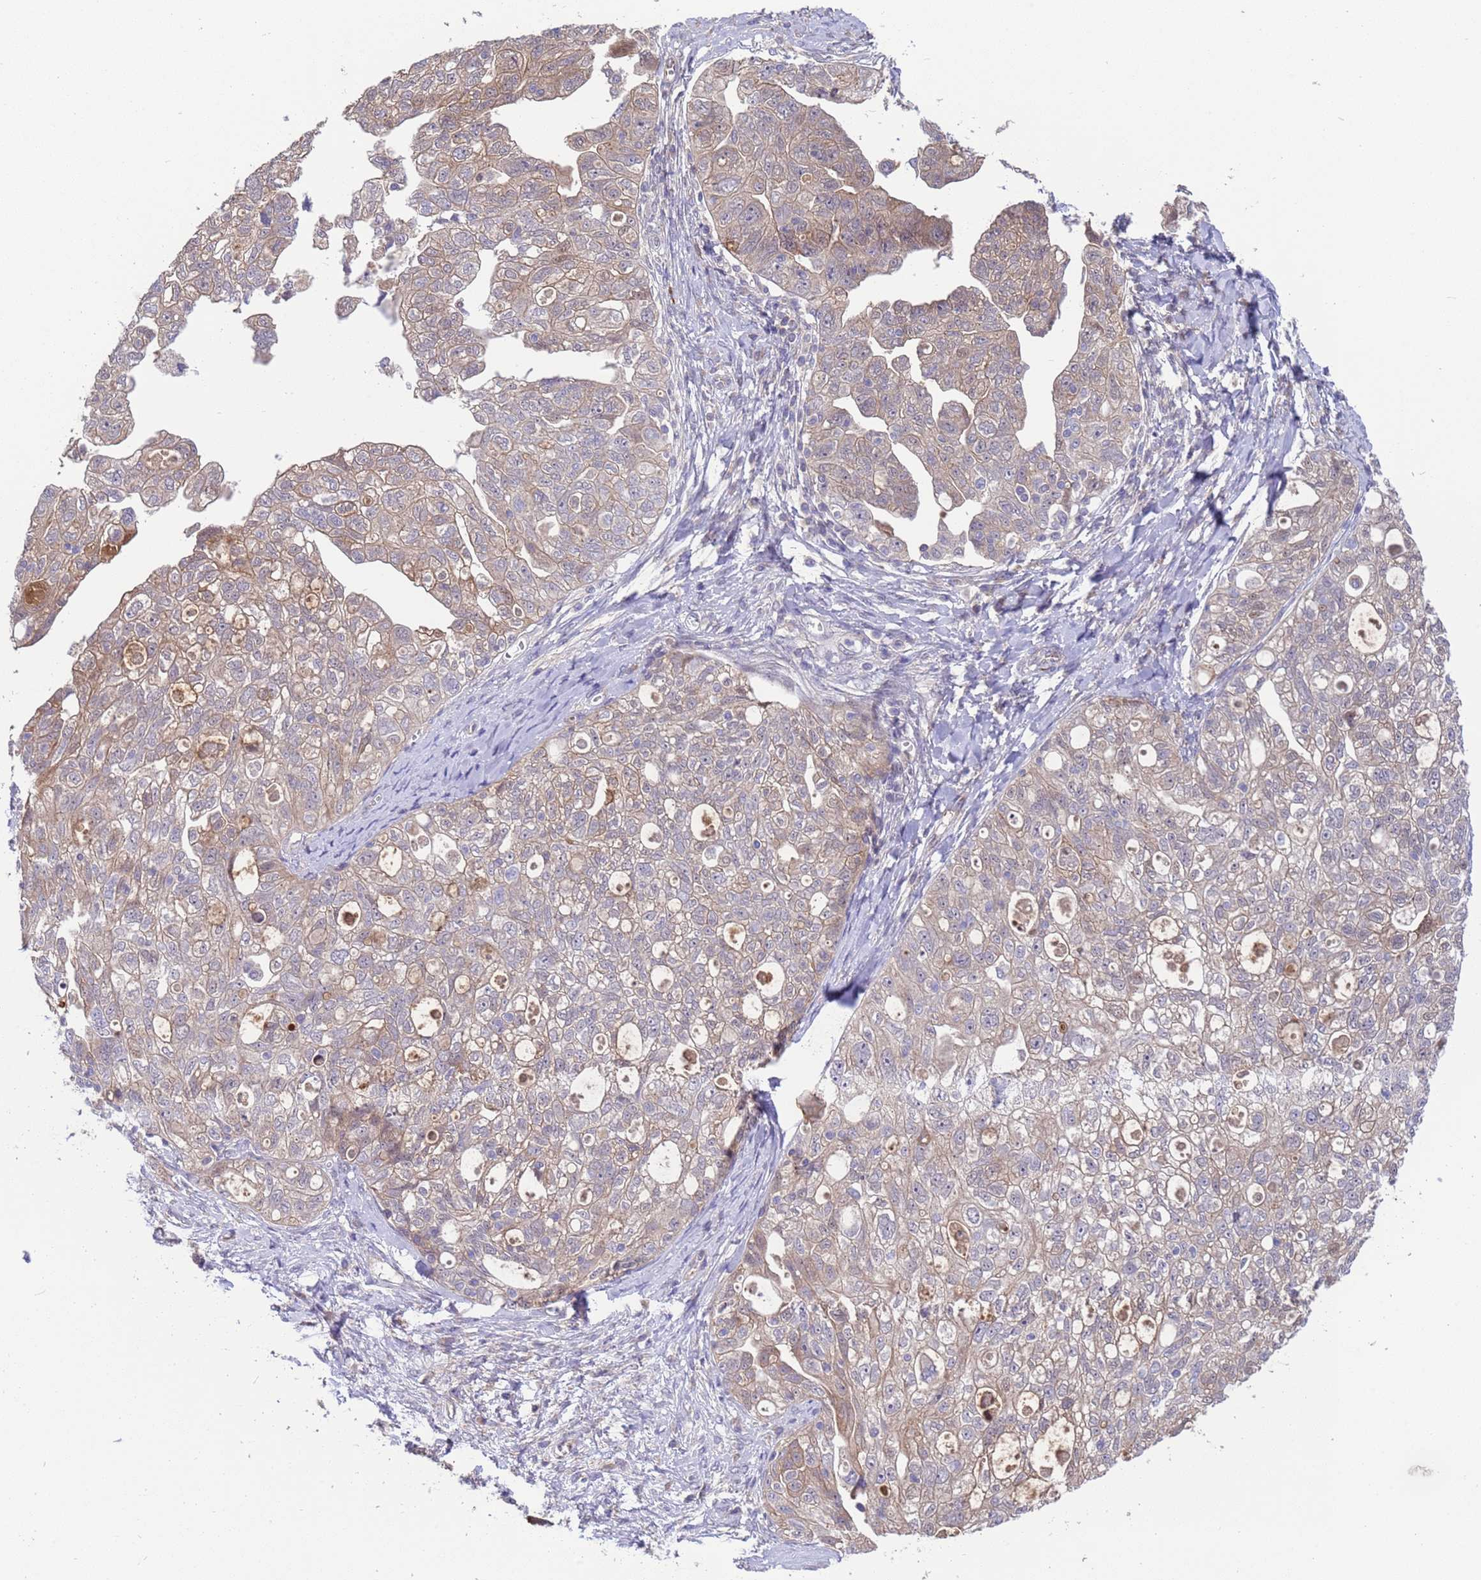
{"staining": {"intensity": "weak", "quantity": "25%-75%", "location": "cytoplasmic/membranous"}, "tissue": "ovarian cancer", "cell_type": "Tumor cells", "image_type": "cancer", "snomed": [{"axis": "morphology", "description": "Carcinoma, NOS"}, {"axis": "morphology", "description": "Cystadenocarcinoma, serous, NOS"}, {"axis": "topography", "description": "Ovary"}], "caption": "An immunohistochemistry micrograph of neoplastic tissue is shown. Protein staining in brown labels weak cytoplasmic/membranous positivity in ovarian serous cystadenocarcinoma within tumor cells.", "gene": "GJA10", "patient": {"sex": "female", "age": 69}}